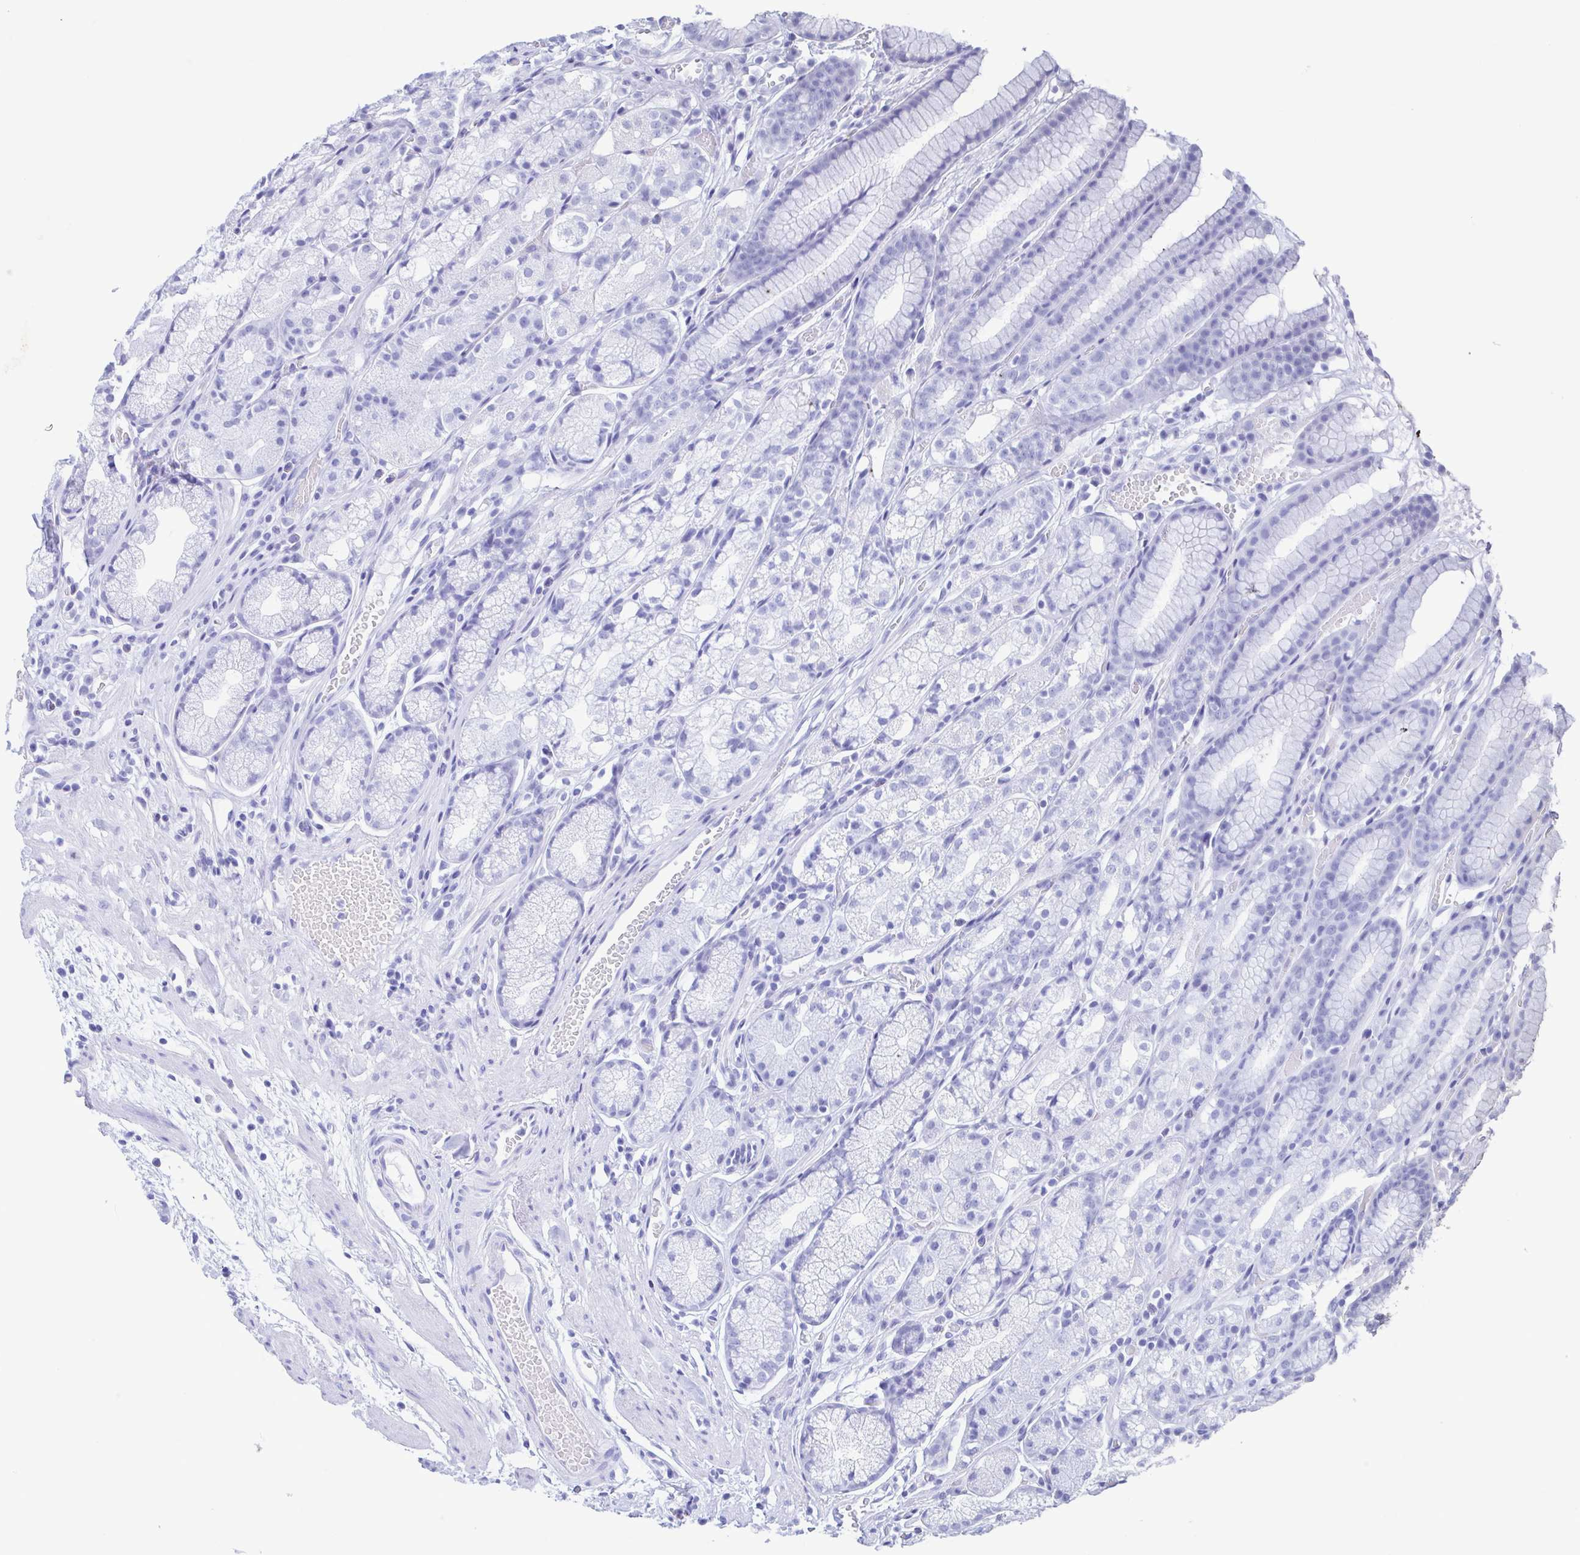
{"staining": {"intensity": "negative", "quantity": "none", "location": "none"}, "tissue": "stomach", "cell_type": "Glandular cells", "image_type": "normal", "snomed": [{"axis": "morphology", "description": "Normal tissue, NOS"}, {"axis": "topography", "description": "Smooth muscle"}, {"axis": "topography", "description": "Stomach"}], "caption": "Immunohistochemistry (IHC) histopathology image of unremarkable stomach: human stomach stained with DAB shows no significant protein staining in glandular cells. (DAB immunohistochemistry with hematoxylin counter stain).", "gene": "PERM1", "patient": {"sex": "male", "age": 70}}